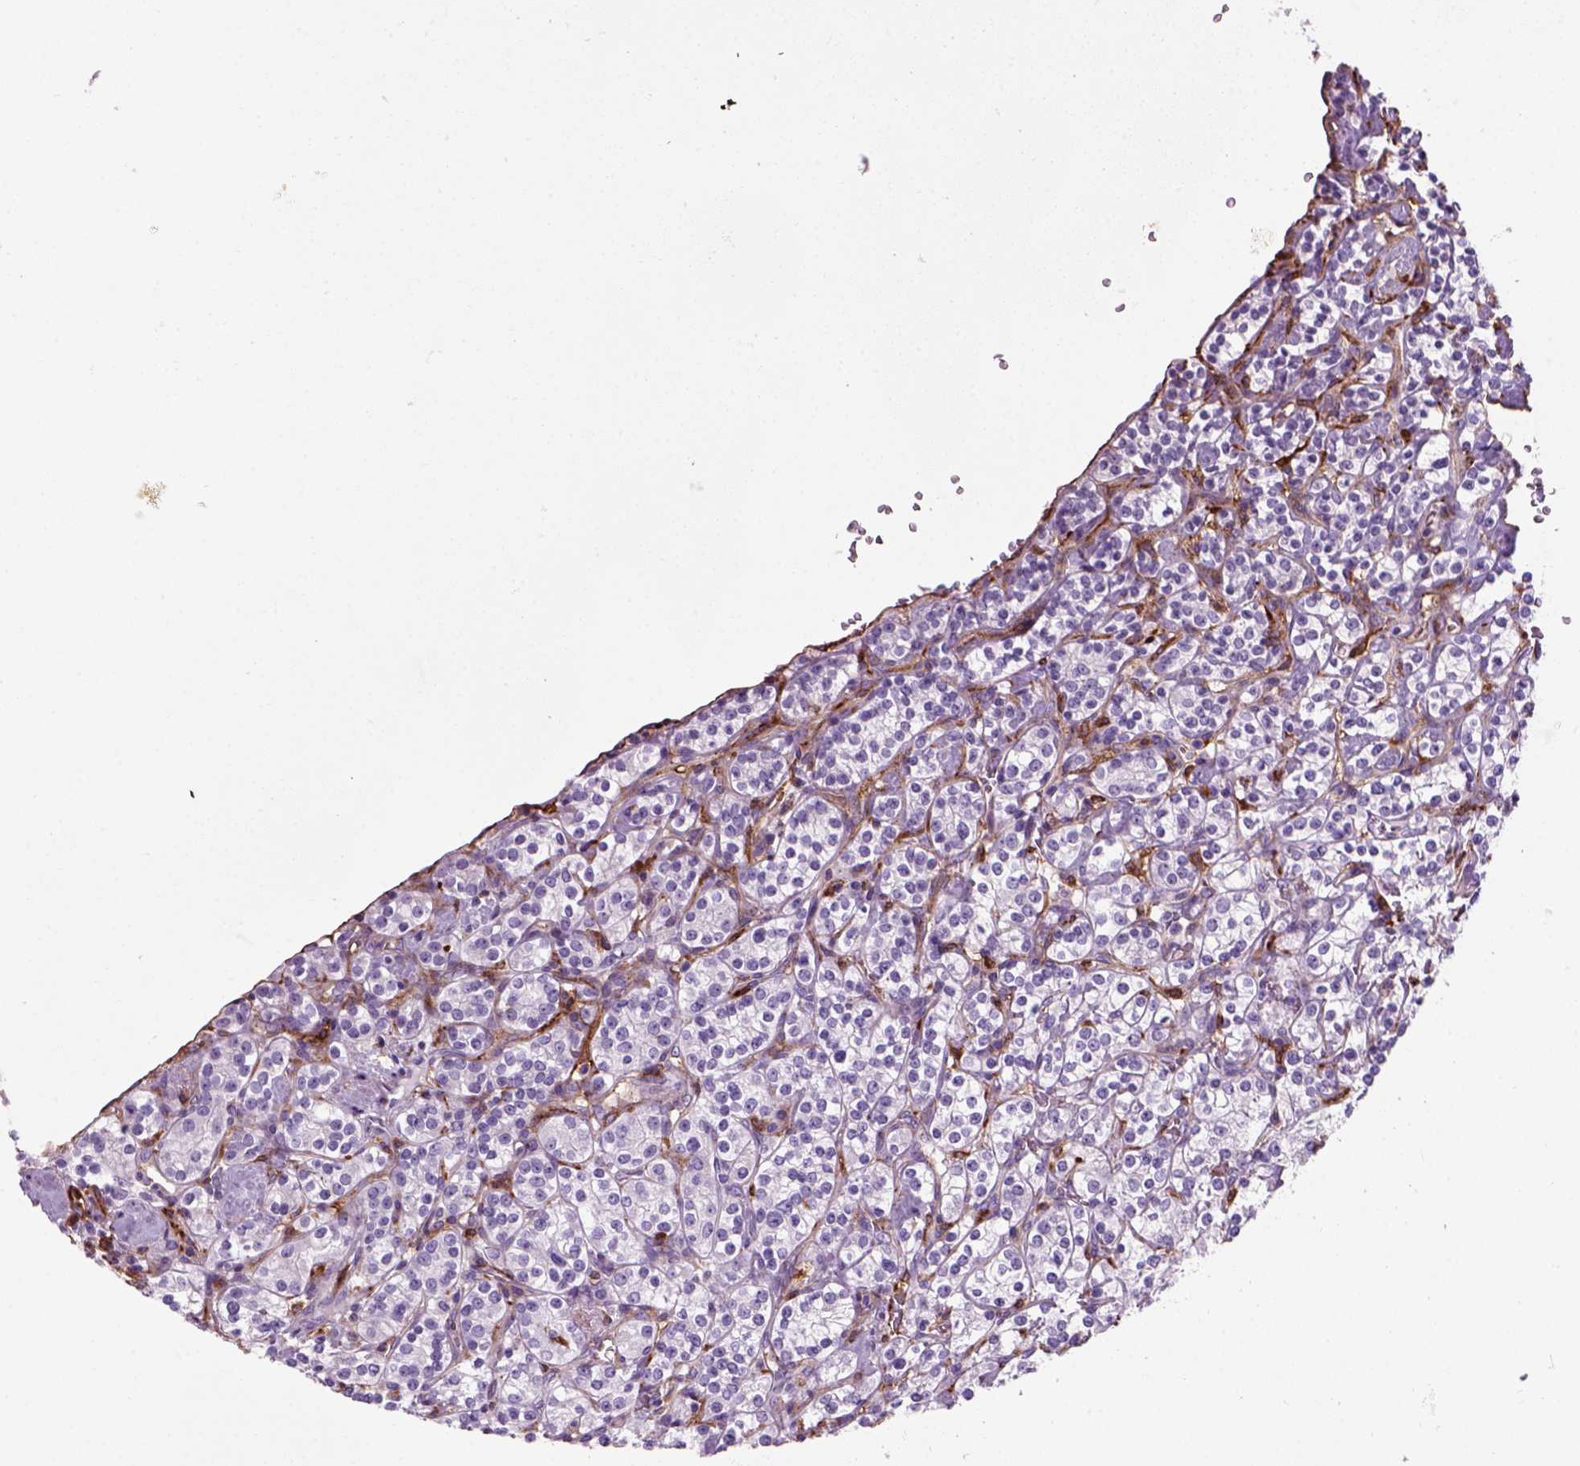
{"staining": {"intensity": "negative", "quantity": "none", "location": "none"}, "tissue": "renal cancer", "cell_type": "Tumor cells", "image_type": "cancer", "snomed": [{"axis": "morphology", "description": "Adenocarcinoma, NOS"}, {"axis": "topography", "description": "Kidney"}], "caption": "The micrograph shows no staining of tumor cells in renal cancer.", "gene": "MARCKS", "patient": {"sex": "male", "age": 77}}